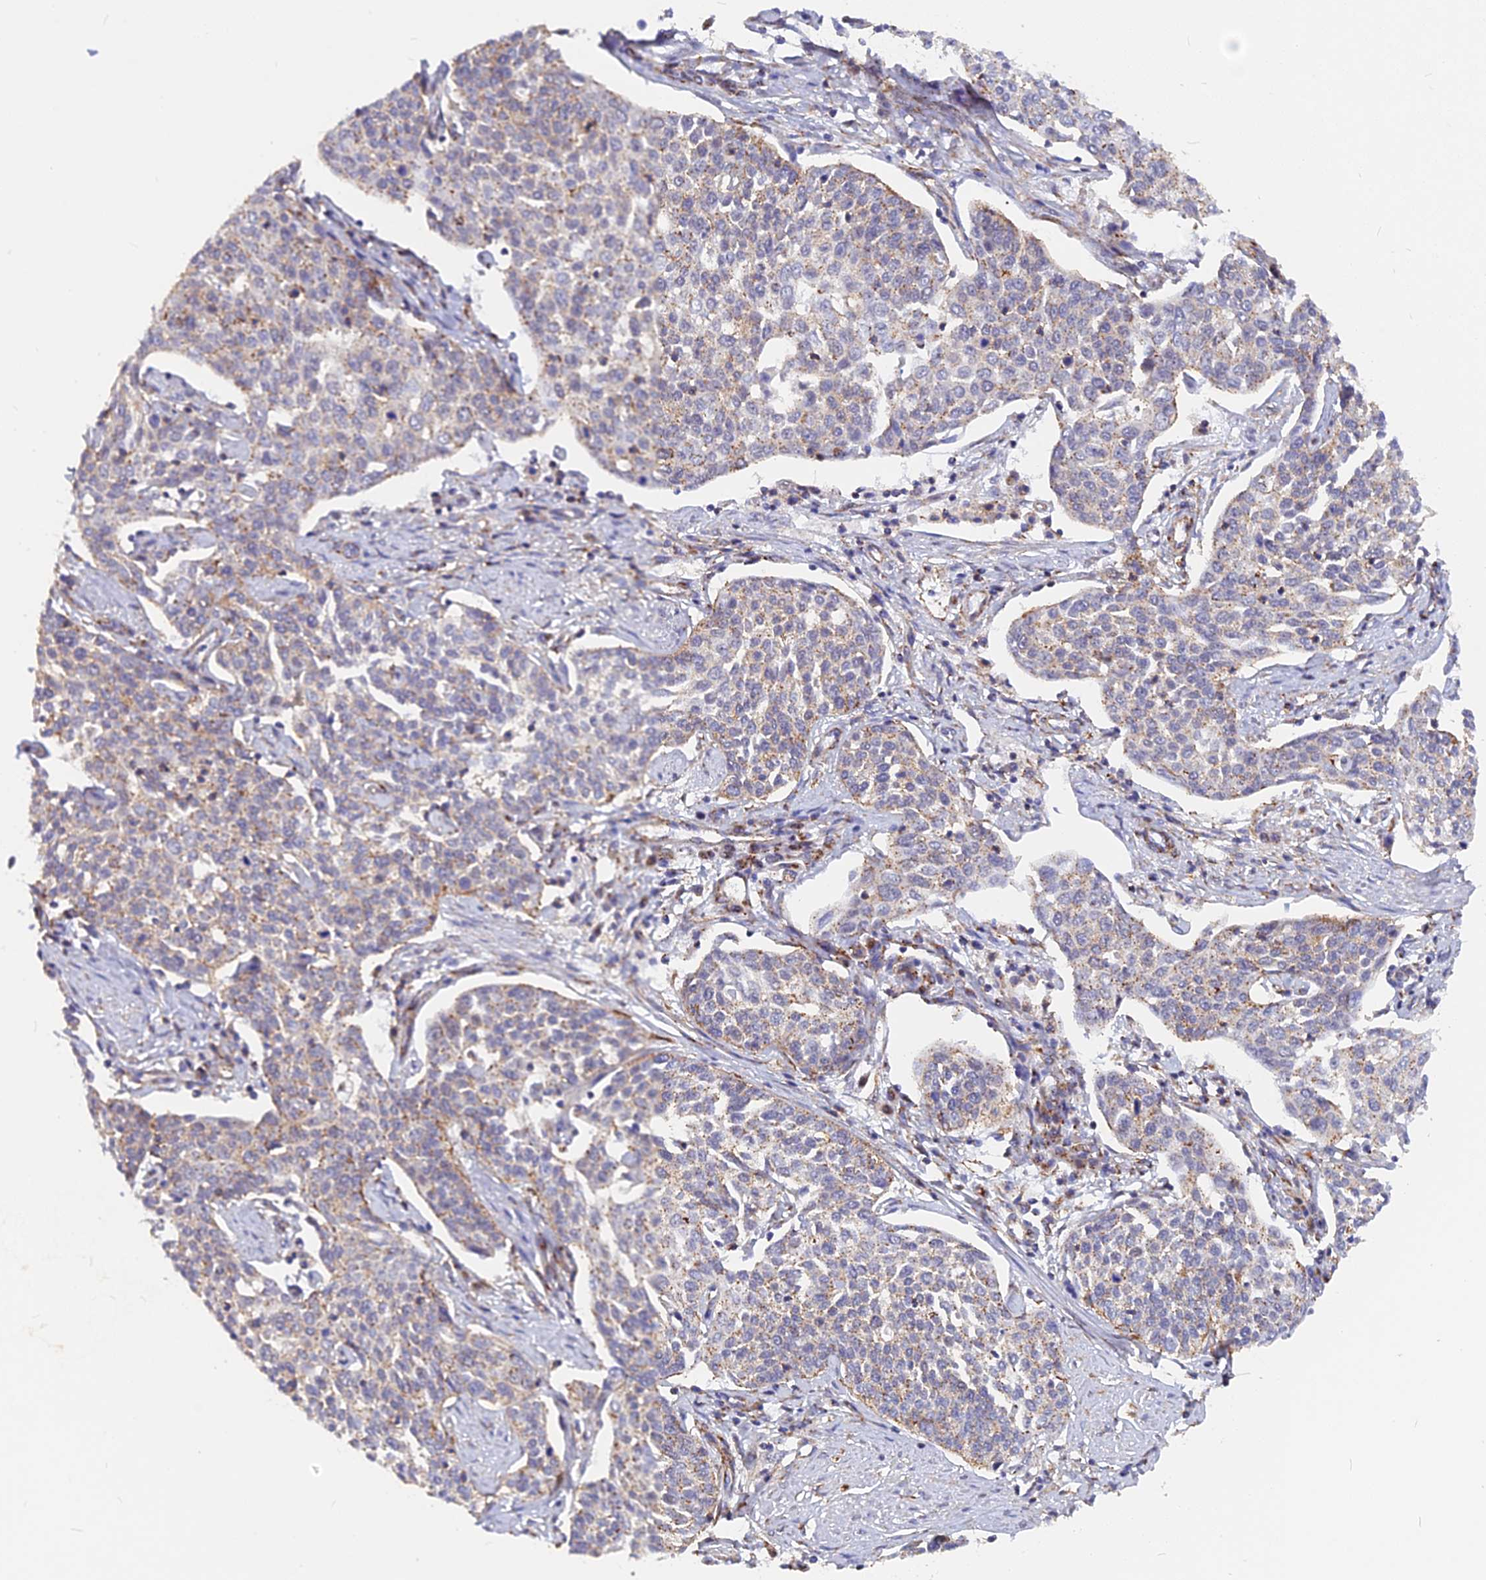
{"staining": {"intensity": "weak", "quantity": "<25%", "location": "cytoplasmic/membranous"}, "tissue": "cervical cancer", "cell_type": "Tumor cells", "image_type": "cancer", "snomed": [{"axis": "morphology", "description": "Squamous cell carcinoma, NOS"}, {"axis": "topography", "description": "Cervix"}], "caption": "Human cervical cancer stained for a protein using immunohistochemistry (IHC) demonstrates no positivity in tumor cells.", "gene": "VSTM2L", "patient": {"sex": "female", "age": 34}}